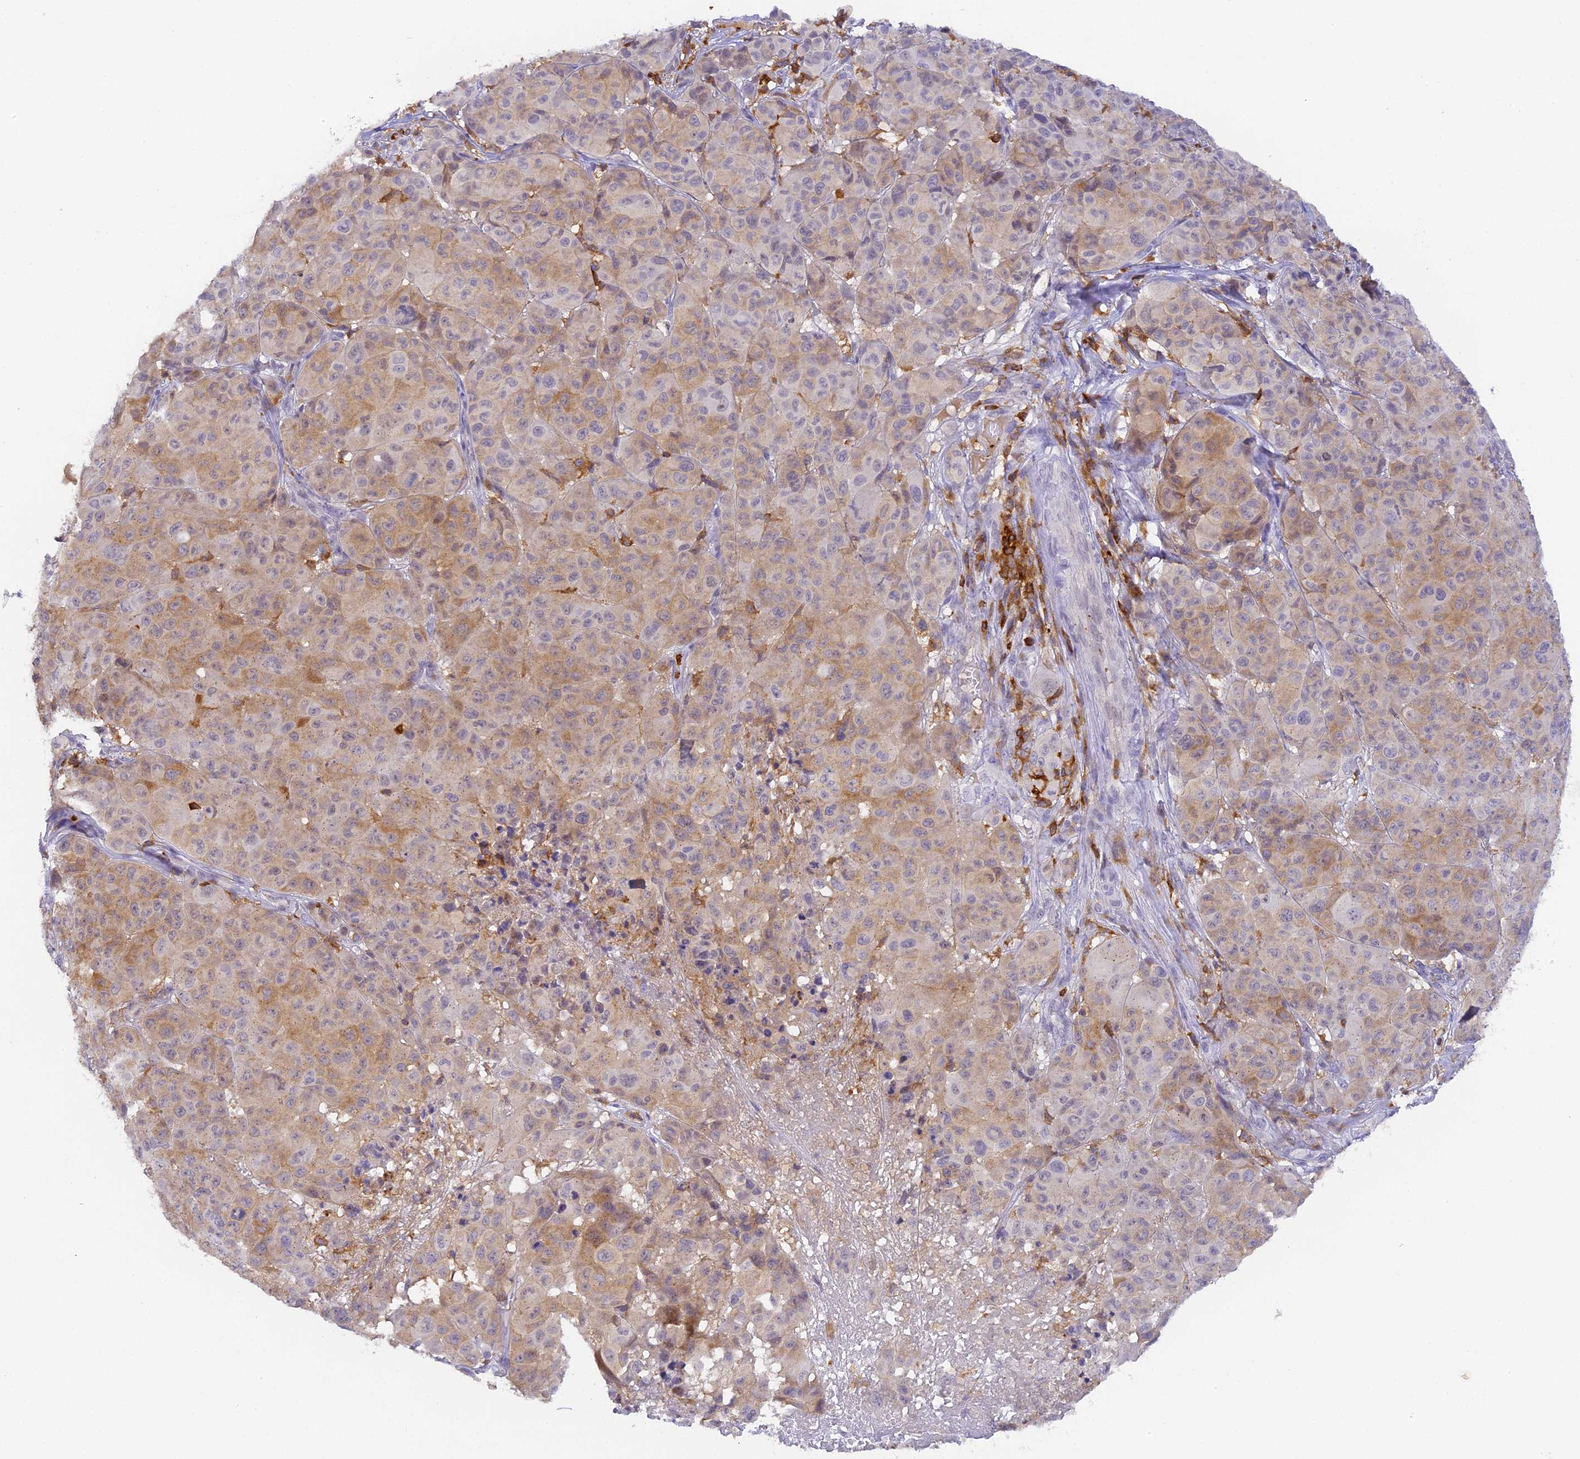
{"staining": {"intensity": "moderate", "quantity": ">75%", "location": "cytoplasmic/membranous"}, "tissue": "melanoma", "cell_type": "Tumor cells", "image_type": "cancer", "snomed": [{"axis": "morphology", "description": "Malignant melanoma, NOS"}, {"axis": "topography", "description": "Skin"}], "caption": "The immunohistochemical stain shows moderate cytoplasmic/membranous staining in tumor cells of melanoma tissue.", "gene": "FYB1", "patient": {"sex": "male", "age": 73}}